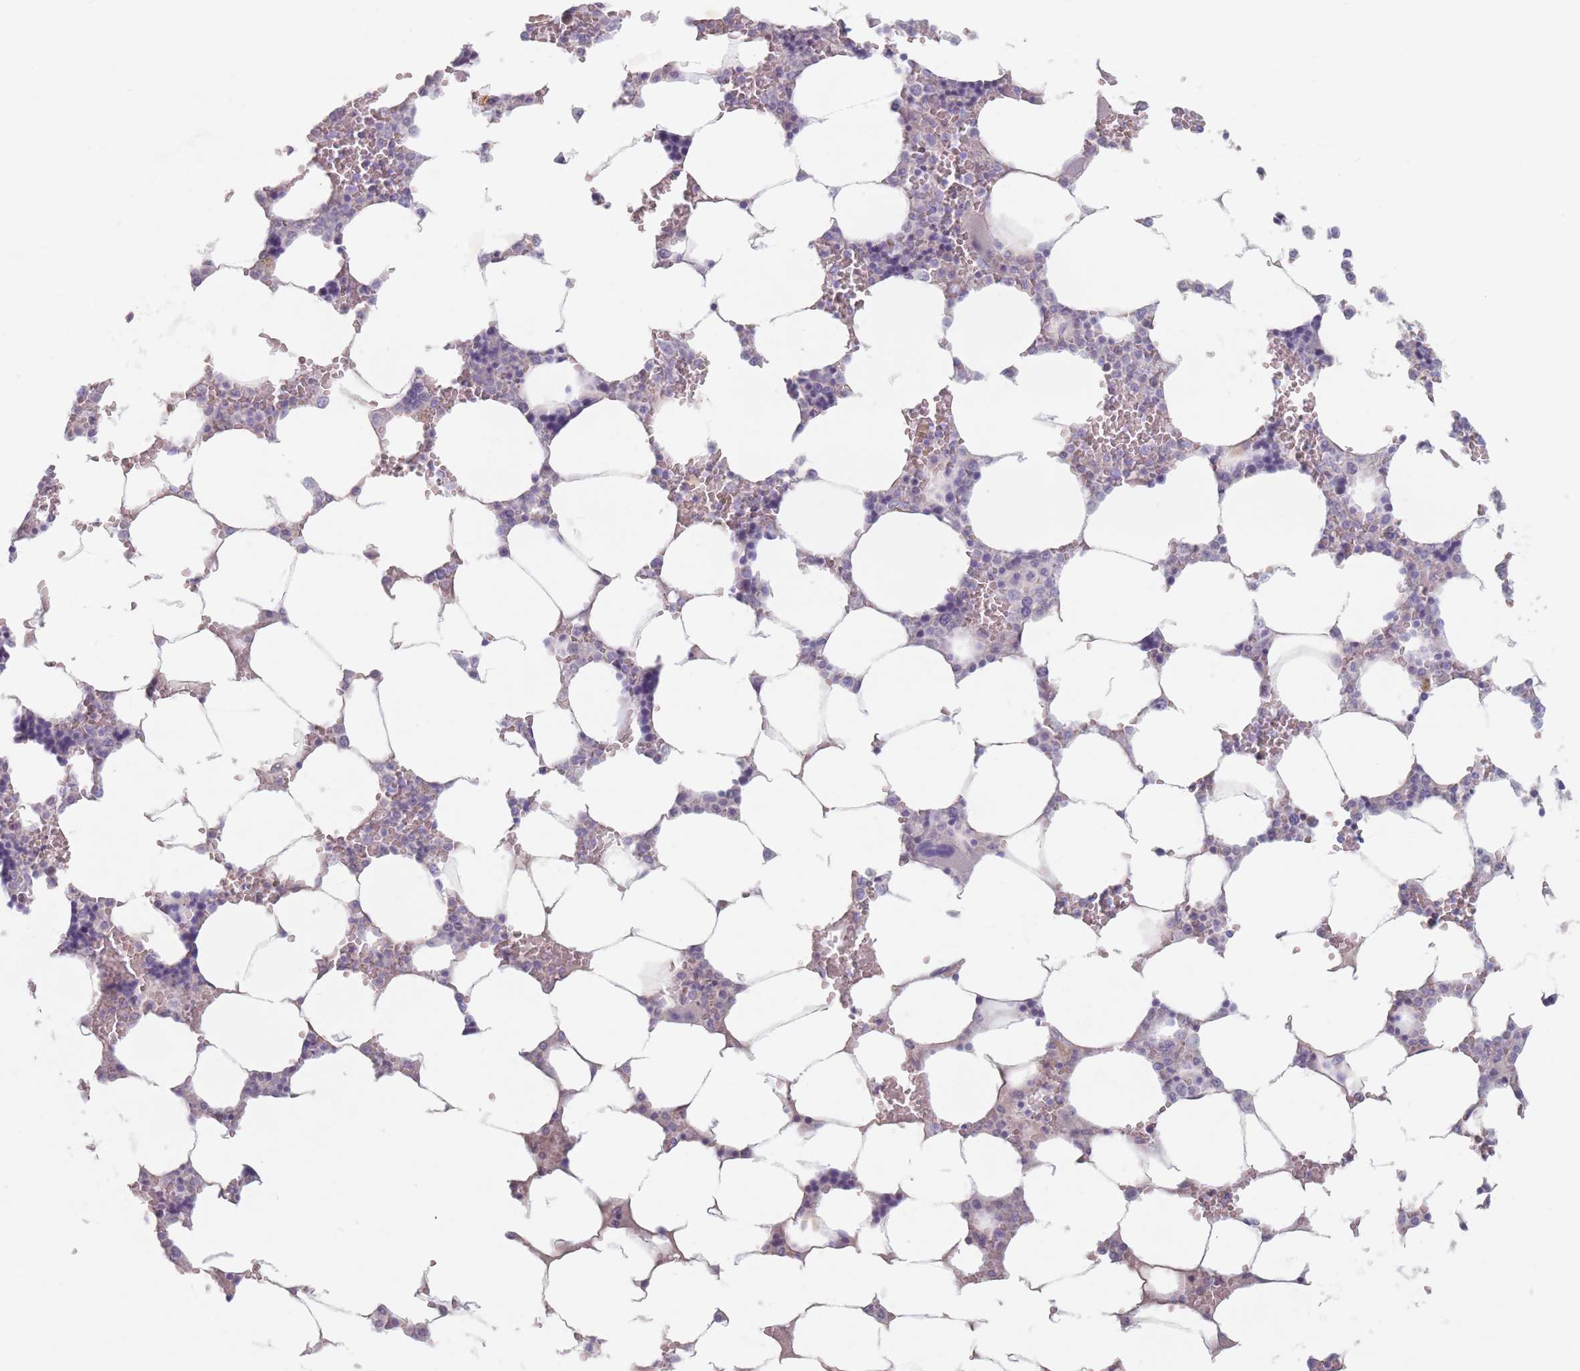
{"staining": {"intensity": "negative", "quantity": "none", "location": "none"}, "tissue": "bone marrow", "cell_type": "Hematopoietic cells", "image_type": "normal", "snomed": [{"axis": "morphology", "description": "Normal tissue, NOS"}, {"axis": "topography", "description": "Bone marrow"}], "caption": "This image is of normal bone marrow stained with immunohistochemistry (IHC) to label a protein in brown with the nuclei are counter-stained blue. There is no expression in hematopoietic cells.", "gene": "PIGM", "patient": {"sex": "male", "age": 64}}